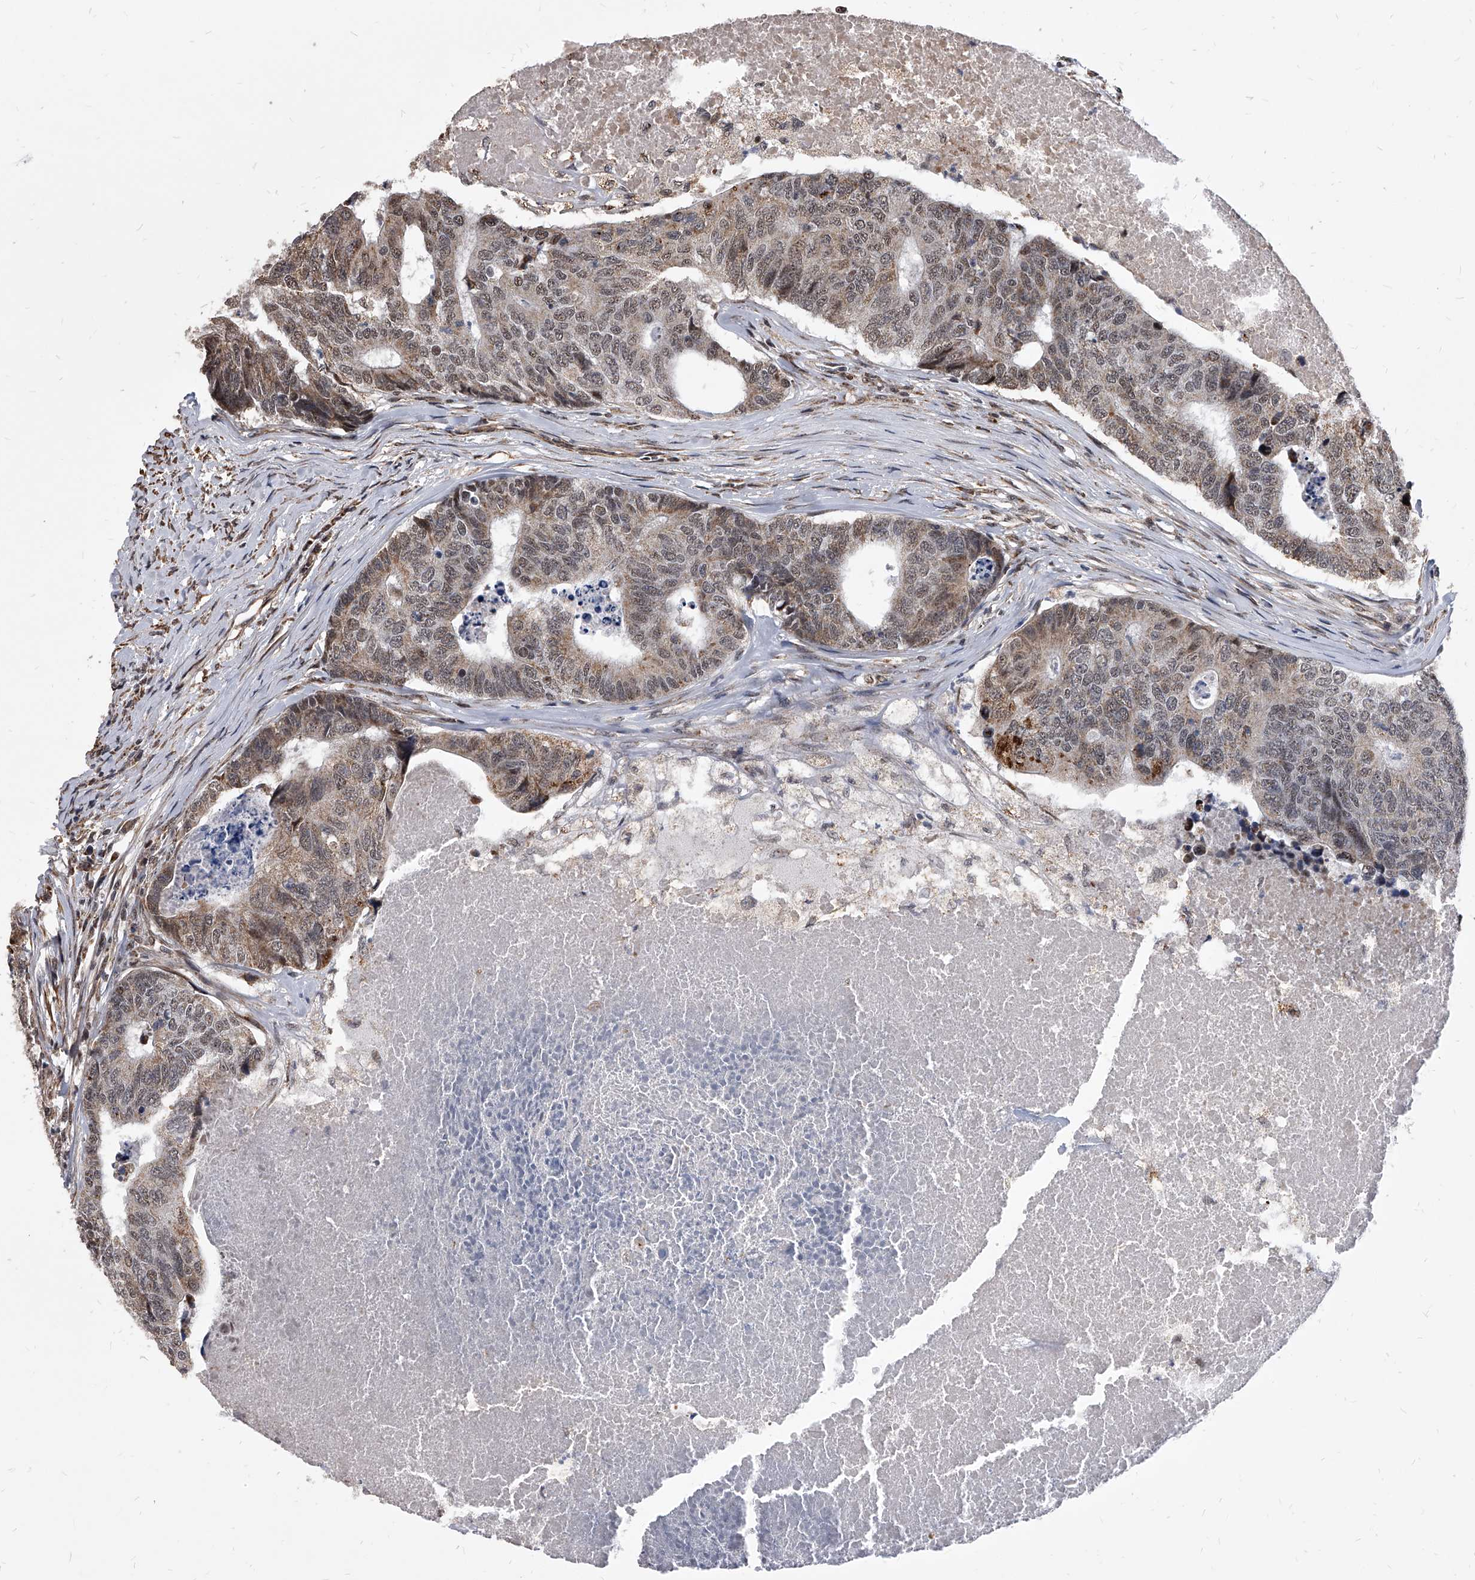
{"staining": {"intensity": "weak", "quantity": "25%-75%", "location": "cytoplasmic/membranous,nuclear"}, "tissue": "colorectal cancer", "cell_type": "Tumor cells", "image_type": "cancer", "snomed": [{"axis": "morphology", "description": "Adenocarcinoma, NOS"}, {"axis": "topography", "description": "Colon"}], "caption": "Tumor cells display low levels of weak cytoplasmic/membranous and nuclear positivity in about 25%-75% of cells in human adenocarcinoma (colorectal).", "gene": "DUSP22", "patient": {"sex": "female", "age": 67}}